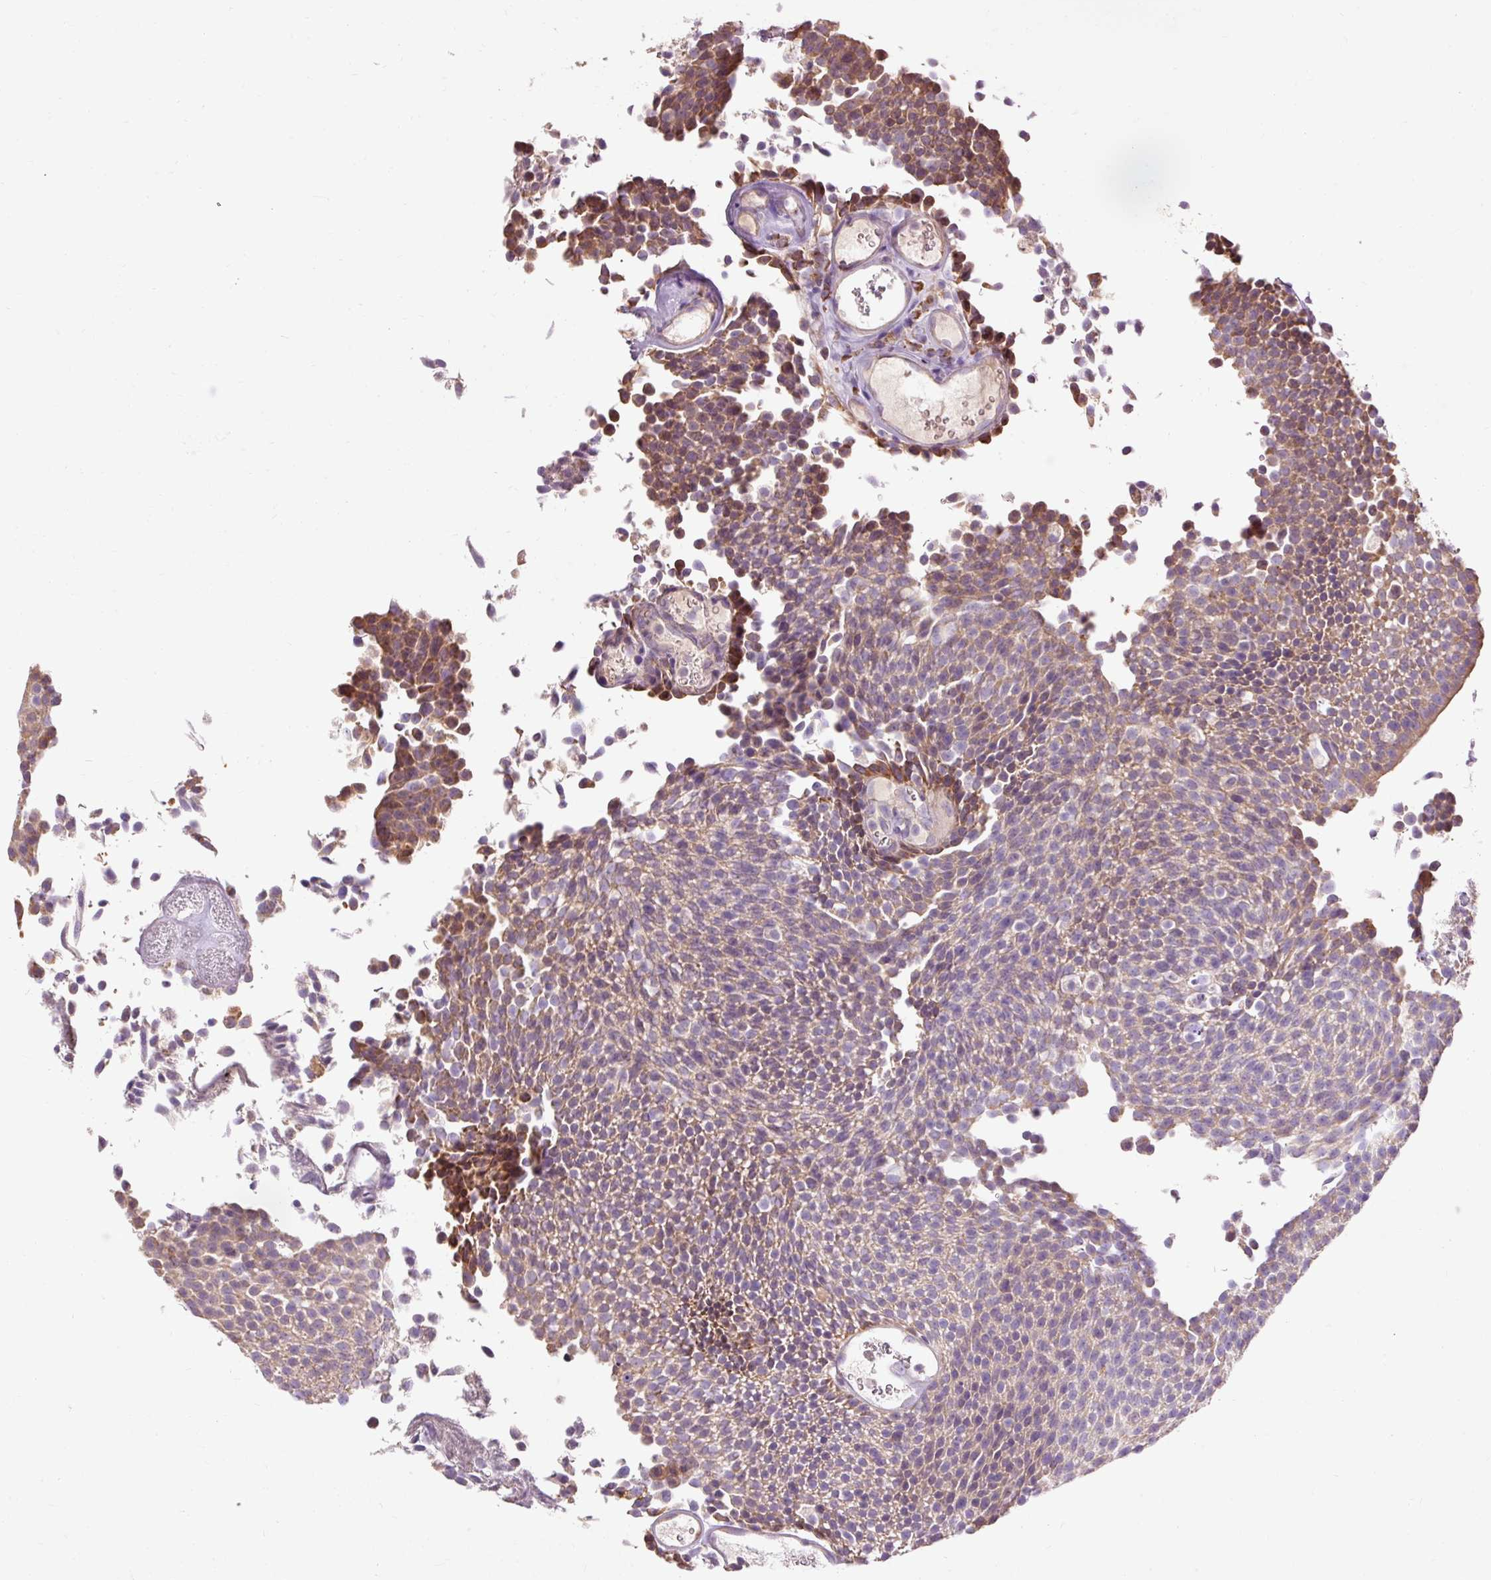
{"staining": {"intensity": "moderate", "quantity": "25%-75%", "location": "cytoplasmic/membranous"}, "tissue": "urothelial cancer", "cell_type": "Tumor cells", "image_type": "cancer", "snomed": [{"axis": "morphology", "description": "Urothelial carcinoma, Low grade"}, {"axis": "topography", "description": "Urinary bladder"}], "caption": "An immunohistochemistry histopathology image of tumor tissue is shown. Protein staining in brown labels moderate cytoplasmic/membranous positivity in urothelial carcinoma (low-grade) within tumor cells.", "gene": "PRDX5", "patient": {"sex": "female", "age": 79}}